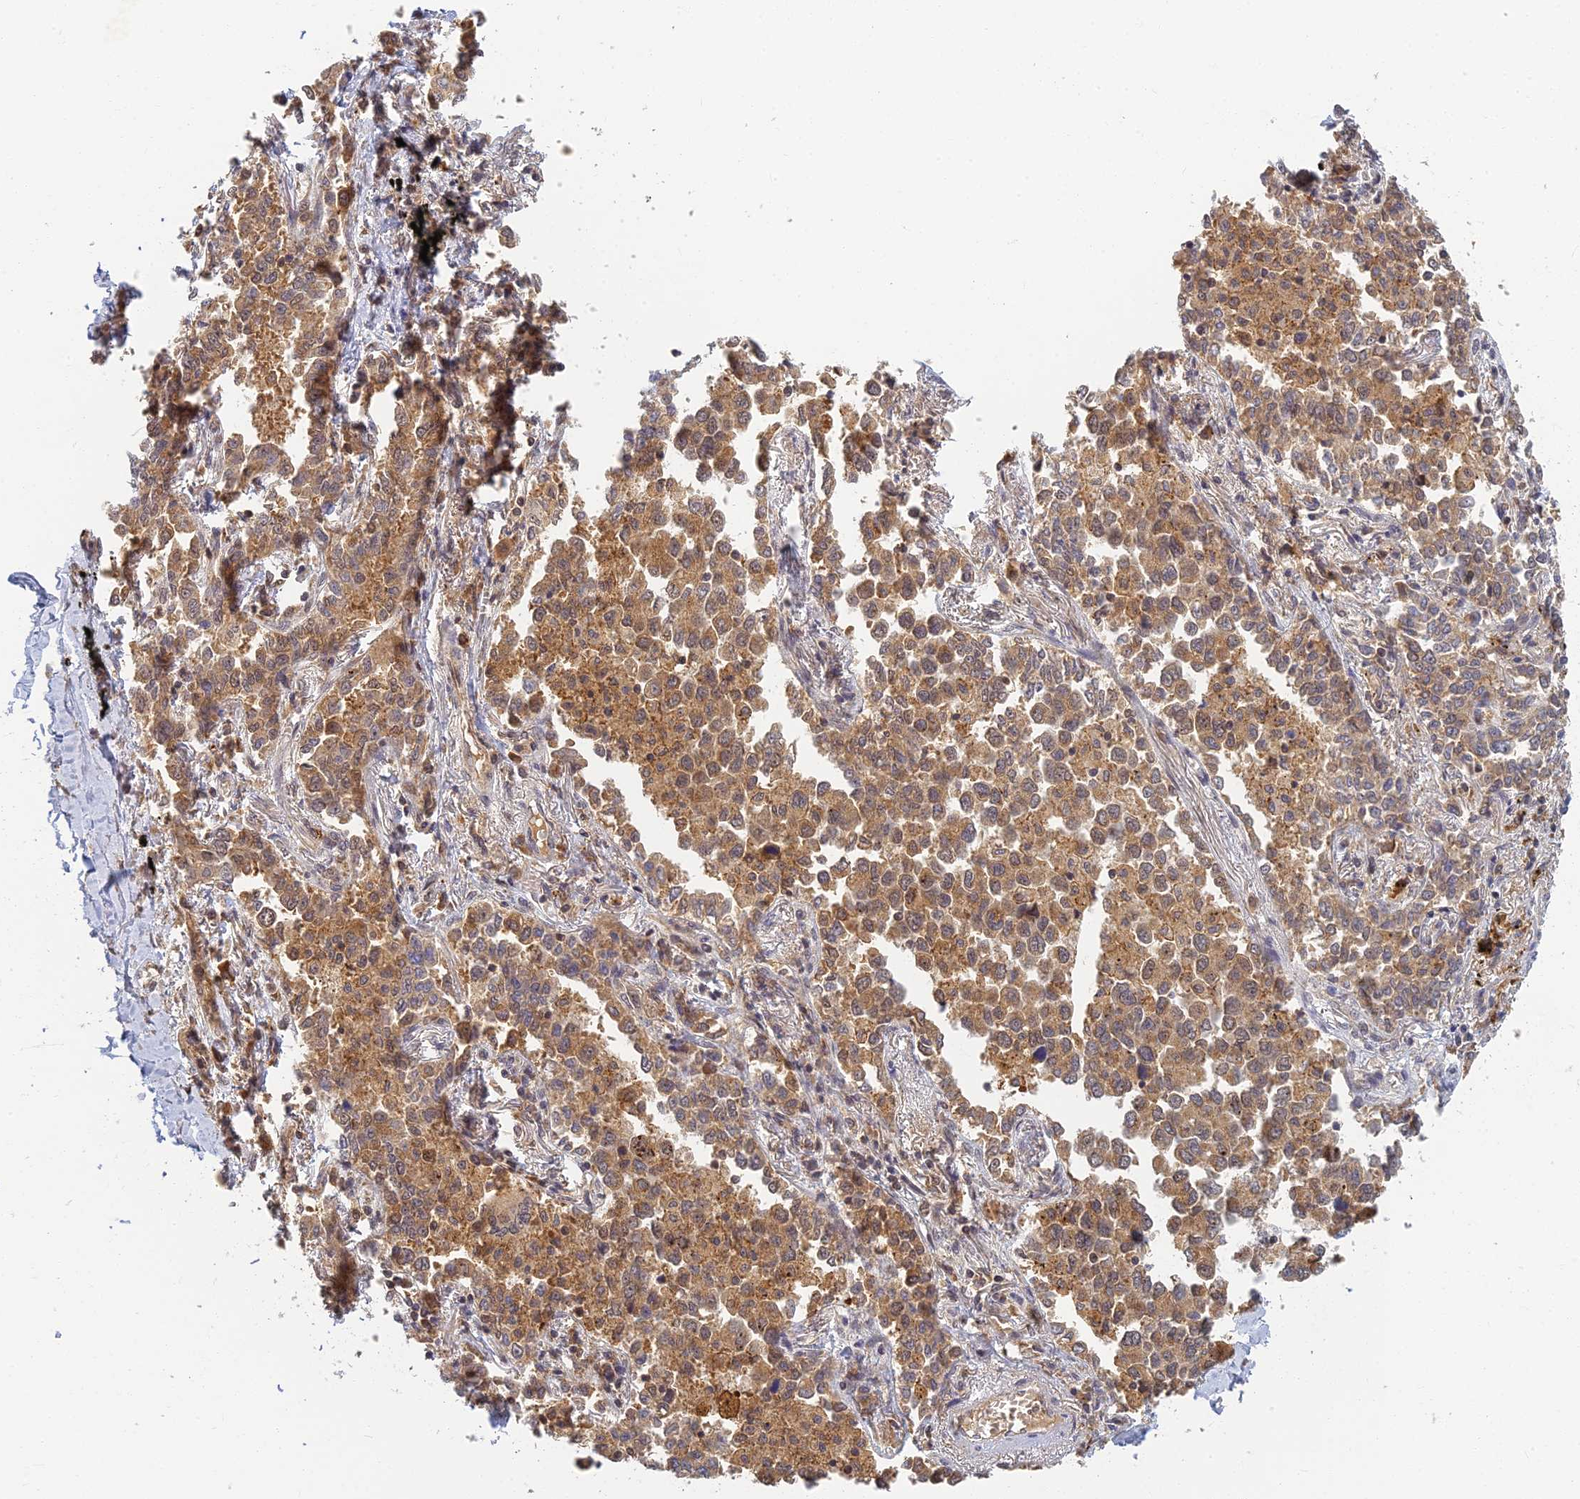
{"staining": {"intensity": "moderate", "quantity": ">75%", "location": "cytoplasmic/membranous"}, "tissue": "lung cancer", "cell_type": "Tumor cells", "image_type": "cancer", "snomed": [{"axis": "morphology", "description": "Adenocarcinoma, NOS"}, {"axis": "topography", "description": "Lung"}], "caption": "Immunohistochemistry (IHC) of human lung cancer (adenocarcinoma) reveals medium levels of moderate cytoplasmic/membranous expression in approximately >75% of tumor cells.", "gene": "RGL3", "patient": {"sex": "male", "age": 67}}